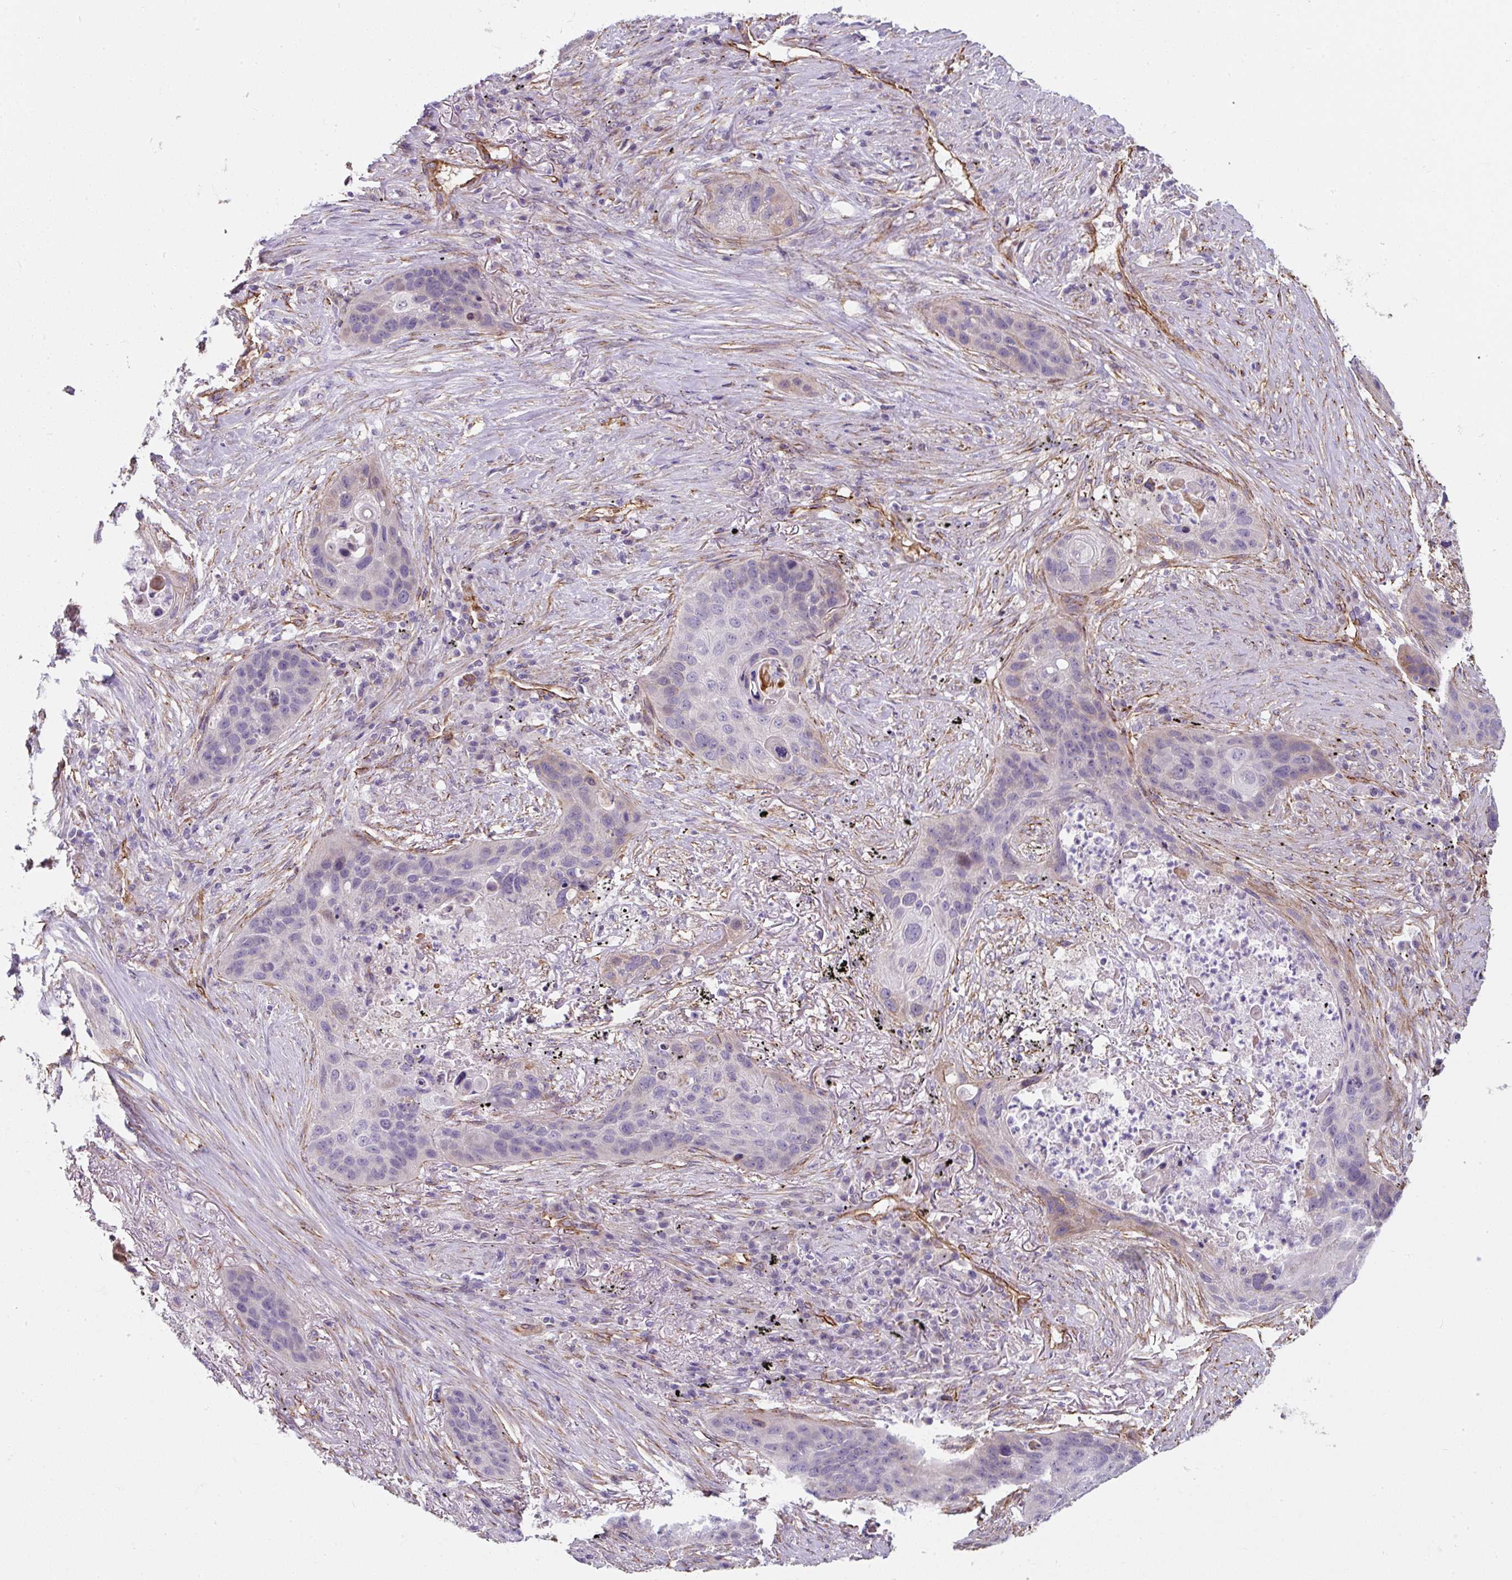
{"staining": {"intensity": "negative", "quantity": "none", "location": "none"}, "tissue": "lung cancer", "cell_type": "Tumor cells", "image_type": "cancer", "snomed": [{"axis": "morphology", "description": "Squamous cell carcinoma, NOS"}, {"axis": "topography", "description": "Lung"}], "caption": "This is an immunohistochemistry (IHC) photomicrograph of human lung cancer. There is no expression in tumor cells.", "gene": "ANKUB1", "patient": {"sex": "female", "age": 63}}